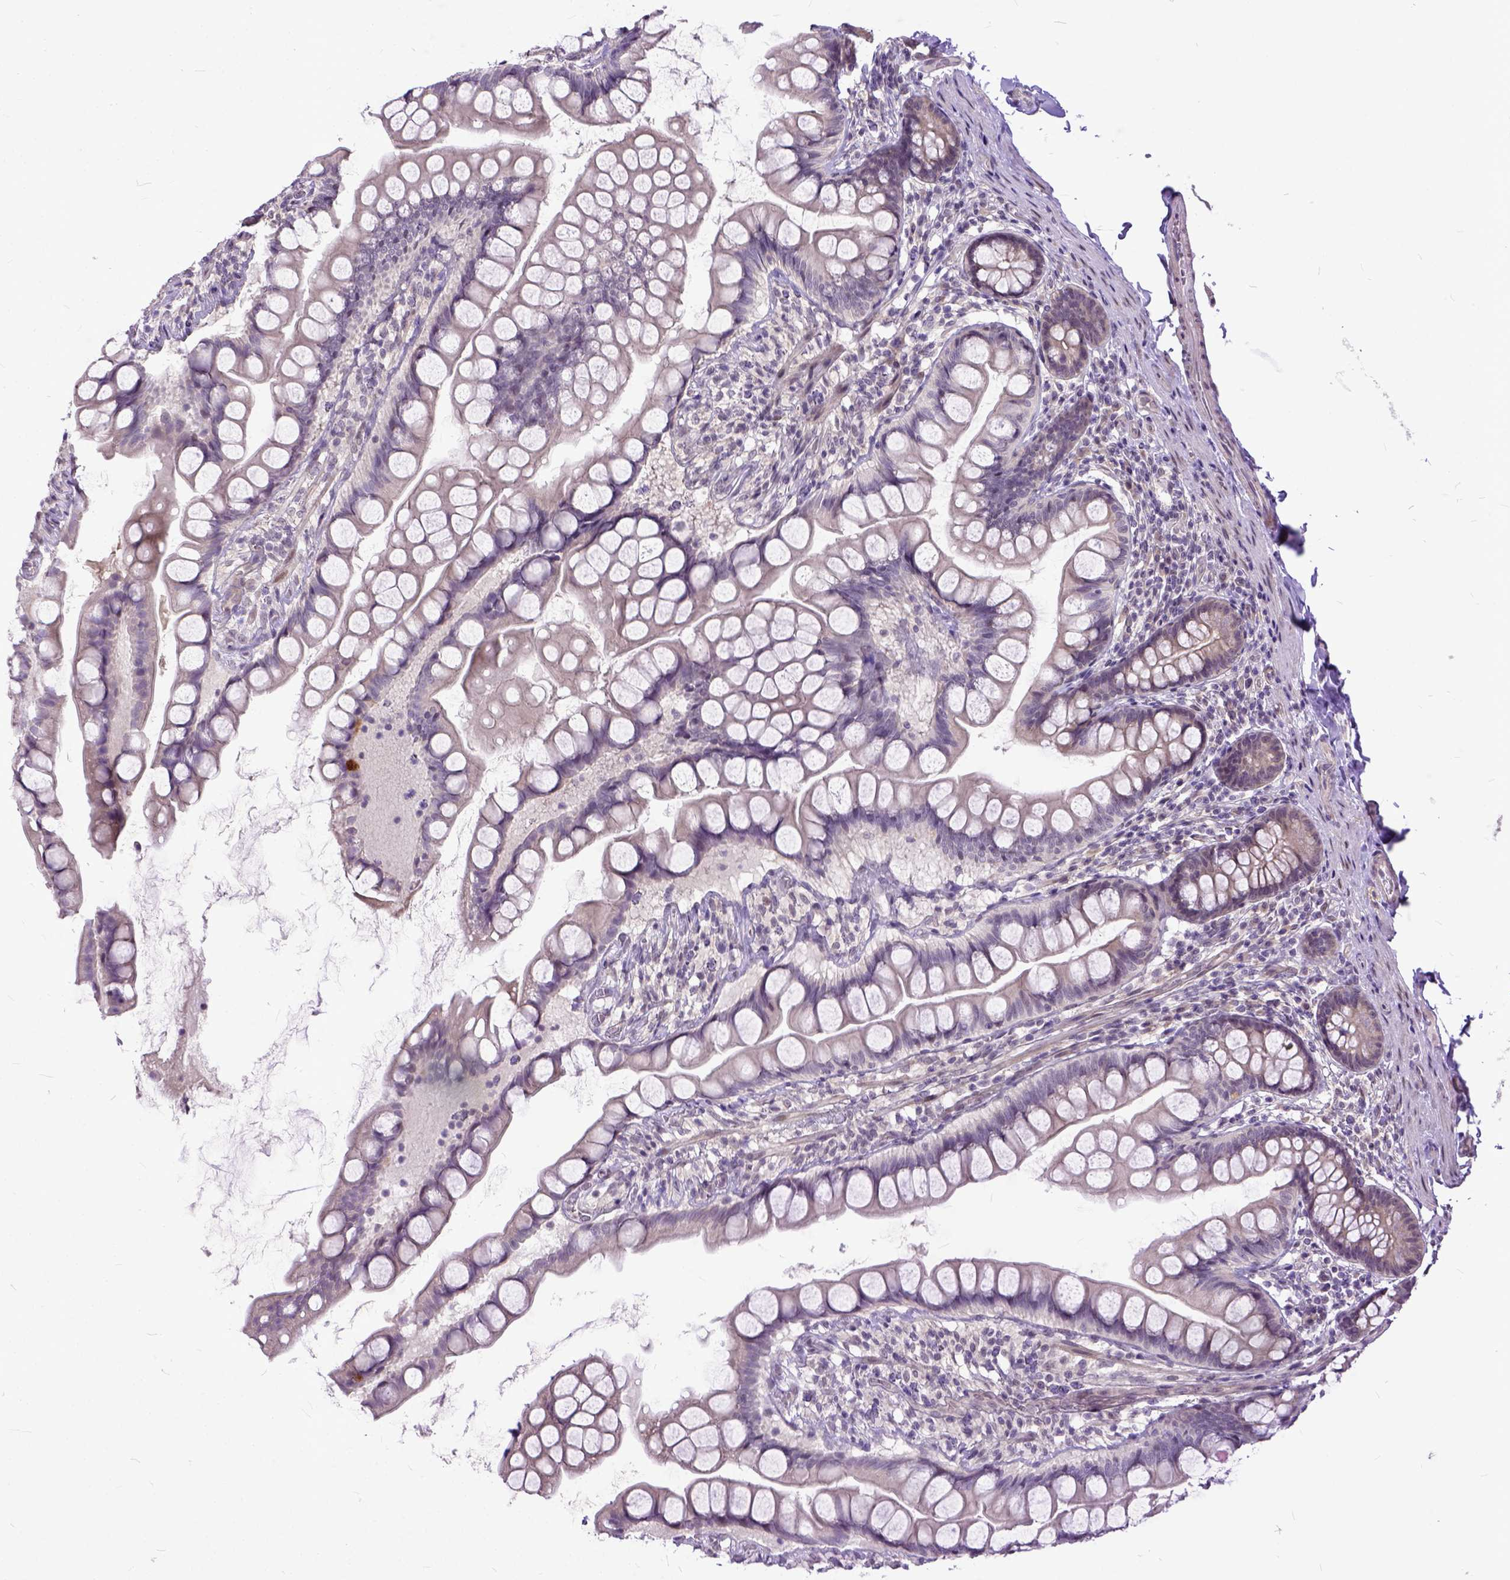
{"staining": {"intensity": "negative", "quantity": "none", "location": "none"}, "tissue": "small intestine", "cell_type": "Glandular cells", "image_type": "normal", "snomed": [{"axis": "morphology", "description": "Normal tissue, NOS"}, {"axis": "topography", "description": "Small intestine"}], "caption": "This is an immunohistochemistry (IHC) photomicrograph of unremarkable small intestine. There is no expression in glandular cells.", "gene": "TCEAL7", "patient": {"sex": "male", "age": 70}}